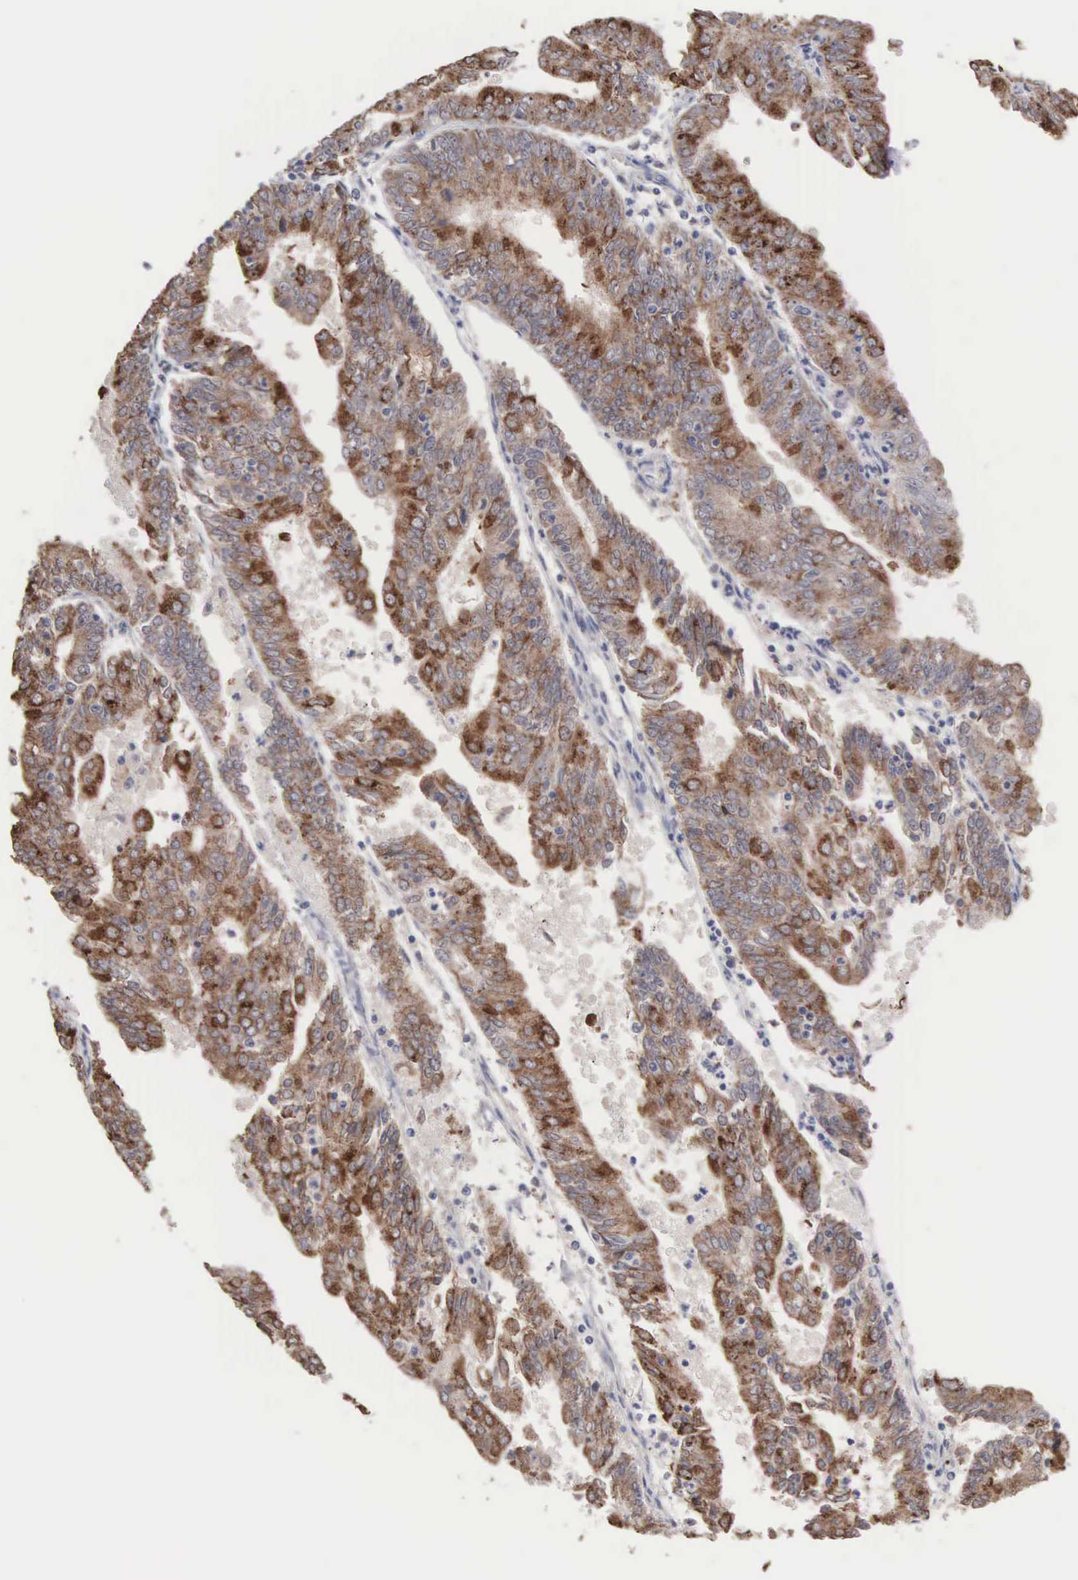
{"staining": {"intensity": "moderate", "quantity": "25%-75%", "location": "none"}, "tissue": "endometrial cancer", "cell_type": "Tumor cells", "image_type": "cancer", "snomed": [{"axis": "morphology", "description": "Adenocarcinoma, NOS"}, {"axis": "topography", "description": "Endometrium"}], "caption": "Endometrial cancer stained with a protein marker displays moderate staining in tumor cells.", "gene": "ACOT4", "patient": {"sex": "female", "age": 79}}